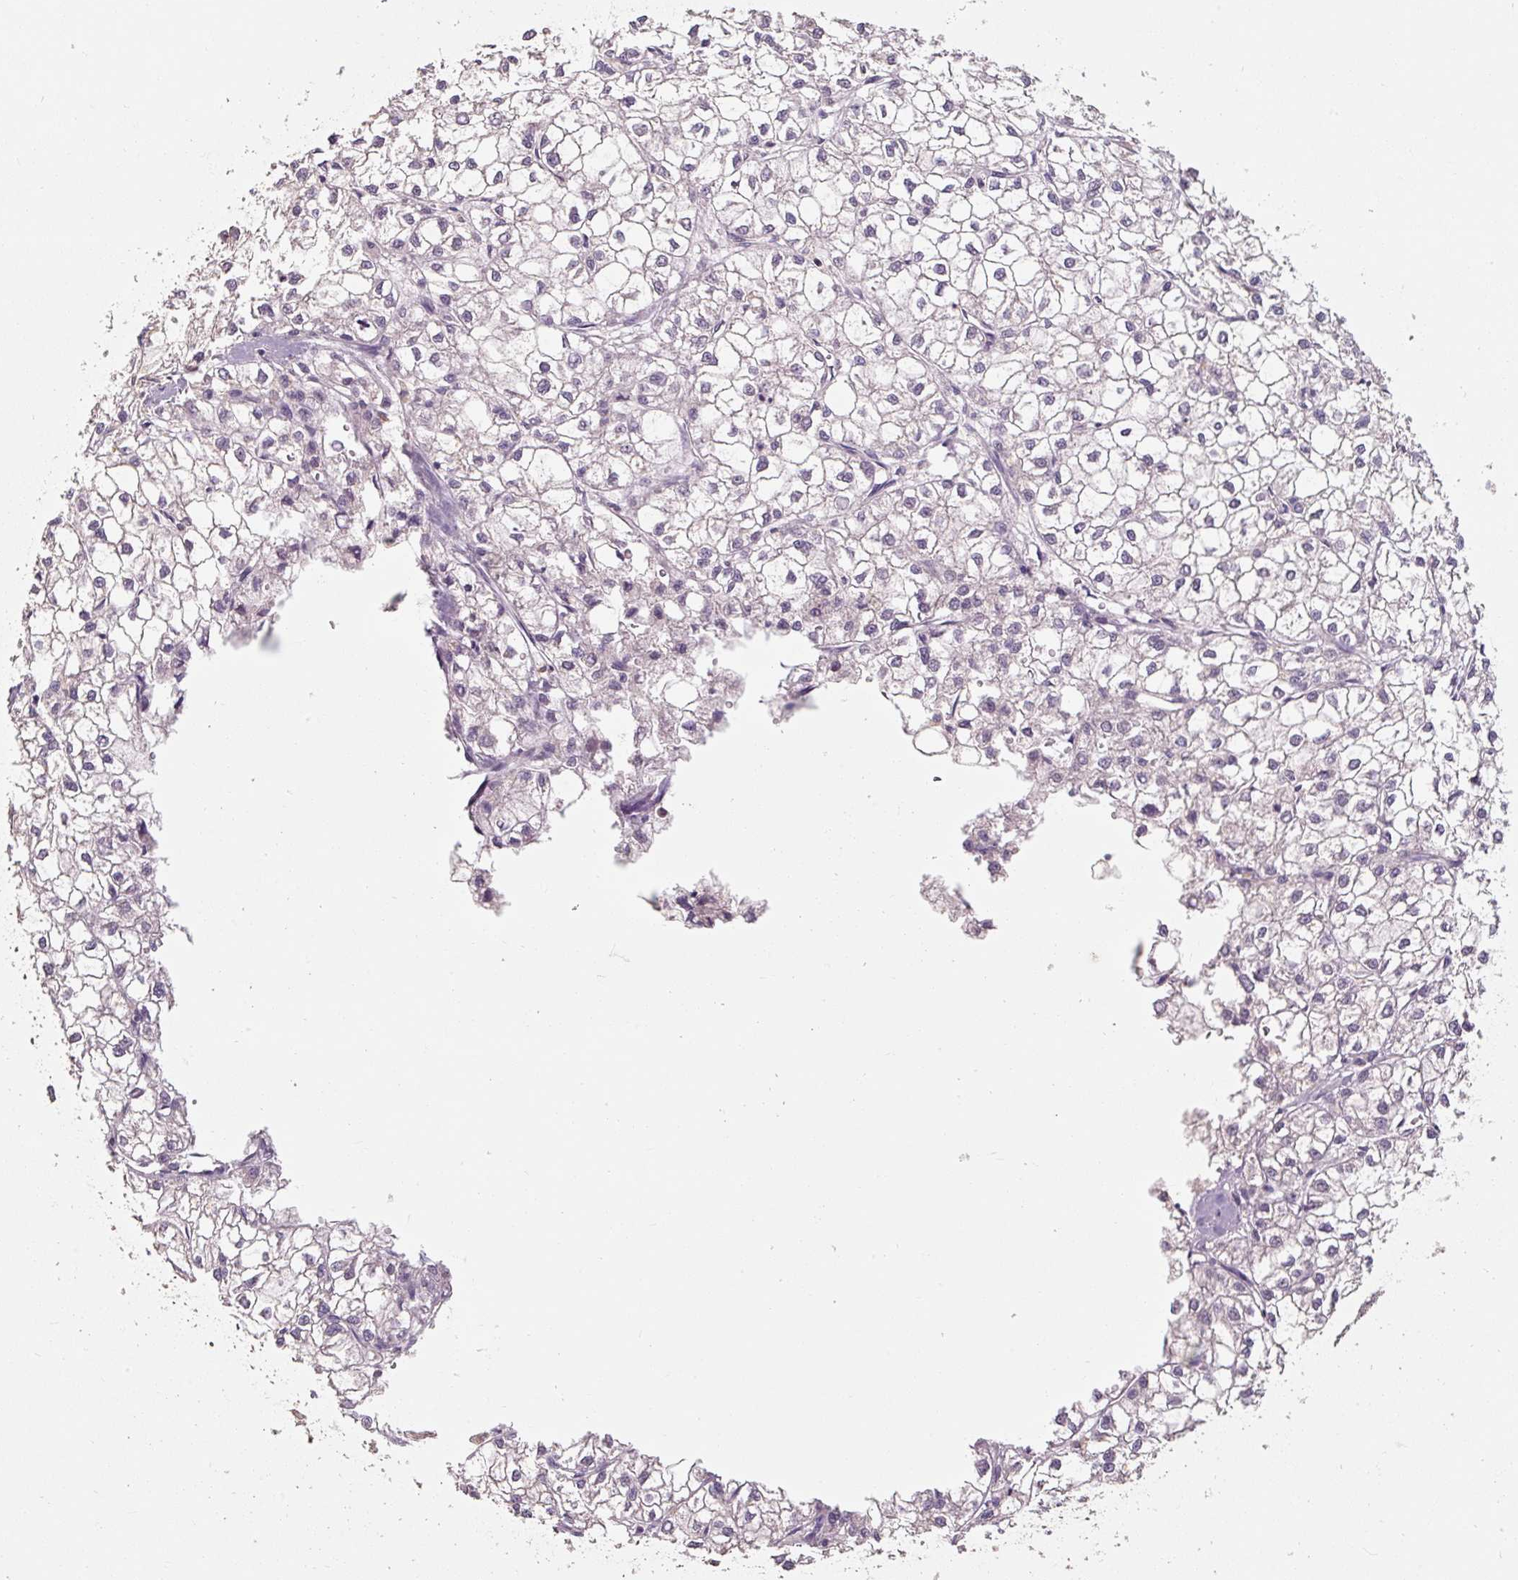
{"staining": {"intensity": "negative", "quantity": "none", "location": "none"}, "tissue": "liver cancer", "cell_type": "Tumor cells", "image_type": "cancer", "snomed": [{"axis": "morphology", "description": "Carcinoma, Hepatocellular, NOS"}, {"axis": "topography", "description": "Liver"}], "caption": "Tumor cells show no significant protein positivity in liver hepatocellular carcinoma.", "gene": "CFAP65", "patient": {"sex": "female", "age": 43}}